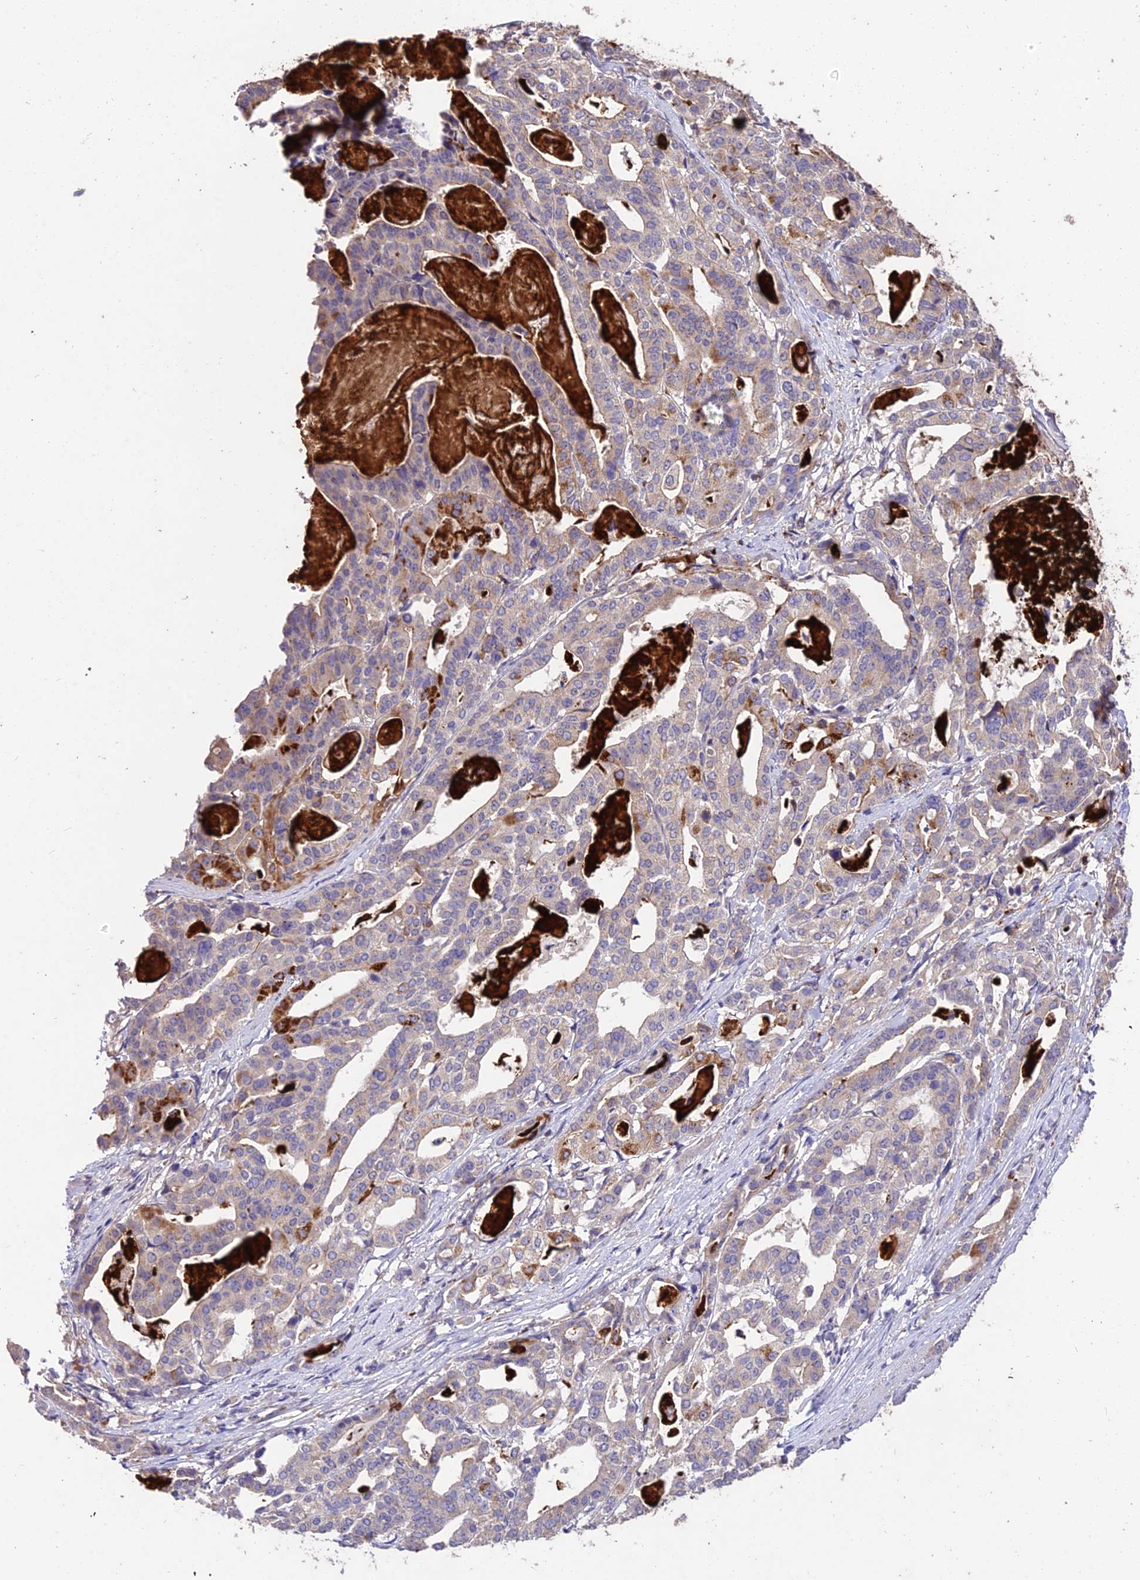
{"staining": {"intensity": "moderate", "quantity": "<25%", "location": "cytoplasmic/membranous"}, "tissue": "stomach cancer", "cell_type": "Tumor cells", "image_type": "cancer", "snomed": [{"axis": "morphology", "description": "Adenocarcinoma, NOS"}, {"axis": "topography", "description": "Stomach"}], "caption": "Protein analysis of adenocarcinoma (stomach) tissue demonstrates moderate cytoplasmic/membranous expression in approximately <25% of tumor cells.", "gene": "SDHD", "patient": {"sex": "male", "age": 48}}